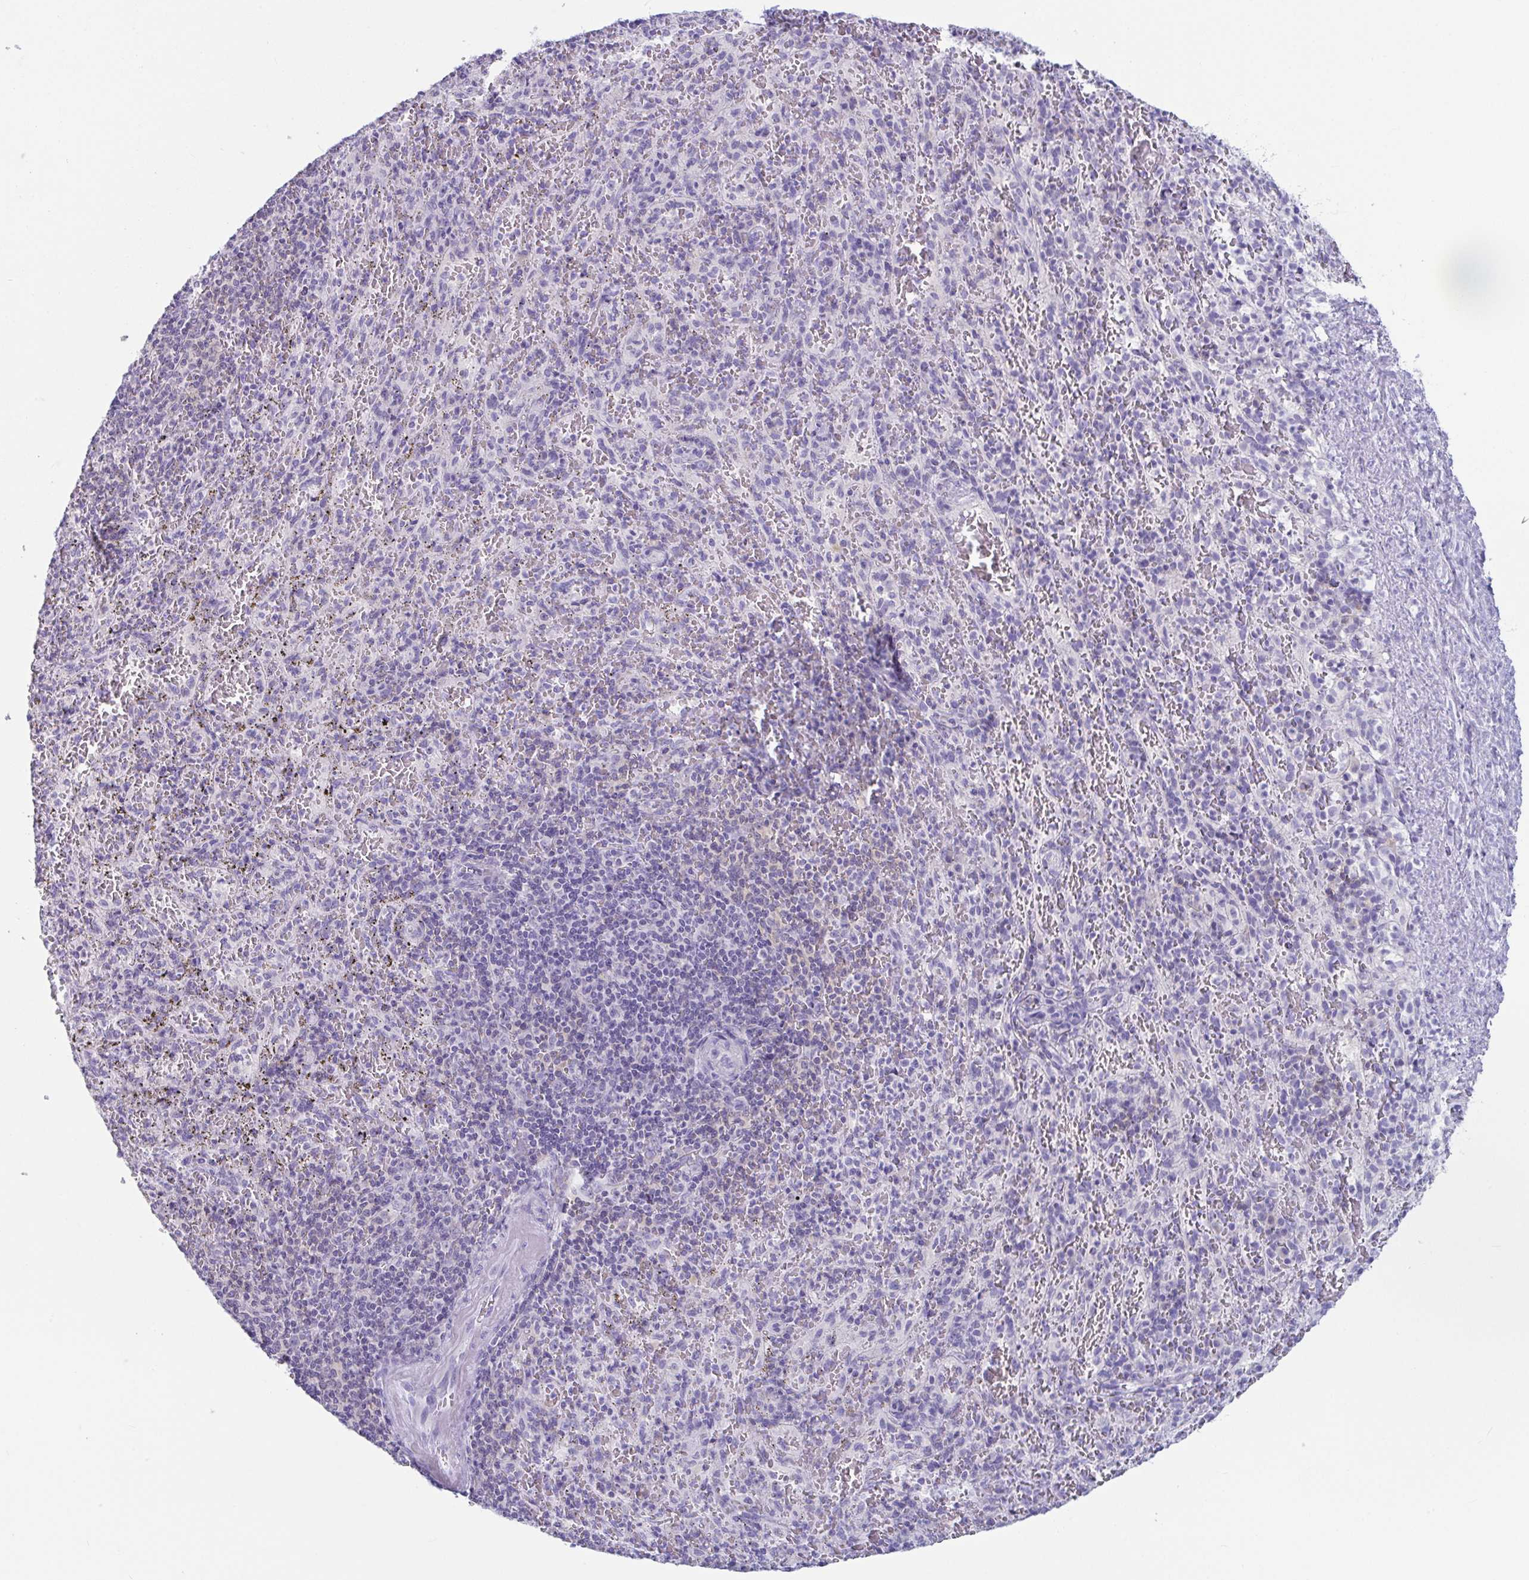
{"staining": {"intensity": "negative", "quantity": "none", "location": "none"}, "tissue": "spleen", "cell_type": "Cells in red pulp", "image_type": "normal", "snomed": [{"axis": "morphology", "description": "Normal tissue, NOS"}, {"axis": "topography", "description": "Spleen"}], "caption": "Protein analysis of normal spleen demonstrates no significant positivity in cells in red pulp.", "gene": "PLA2G1B", "patient": {"sex": "male", "age": 57}}